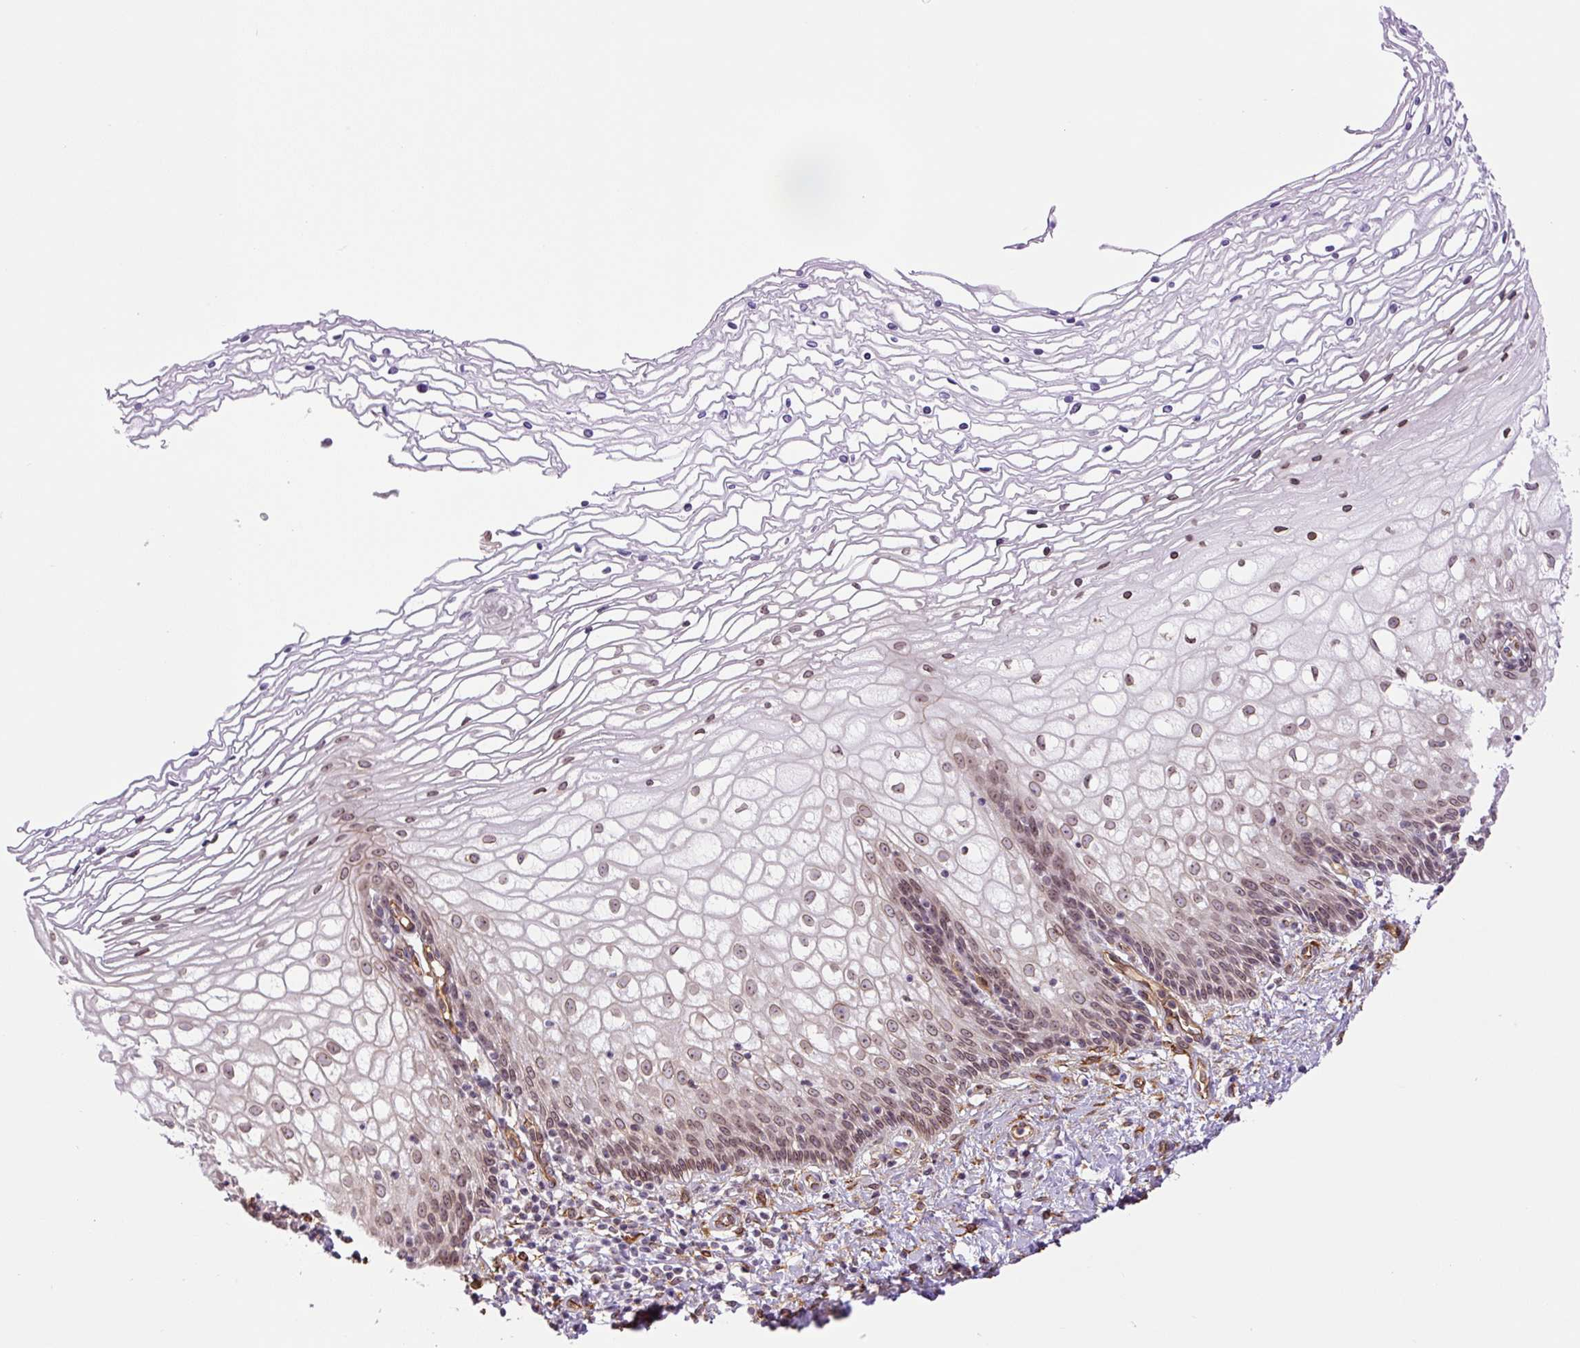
{"staining": {"intensity": "moderate", "quantity": "25%-75%", "location": "cytoplasmic/membranous"}, "tissue": "cervix", "cell_type": "Glandular cells", "image_type": "normal", "snomed": [{"axis": "morphology", "description": "Normal tissue, NOS"}, {"axis": "topography", "description": "Cervix"}], "caption": "High-magnification brightfield microscopy of benign cervix stained with DAB (brown) and counterstained with hematoxylin (blue). glandular cells exhibit moderate cytoplasmic/membranous staining is present in approximately25%-75% of cells.", "gene": "MYO5C", "patient": {"sex": "female", "age": 36}}